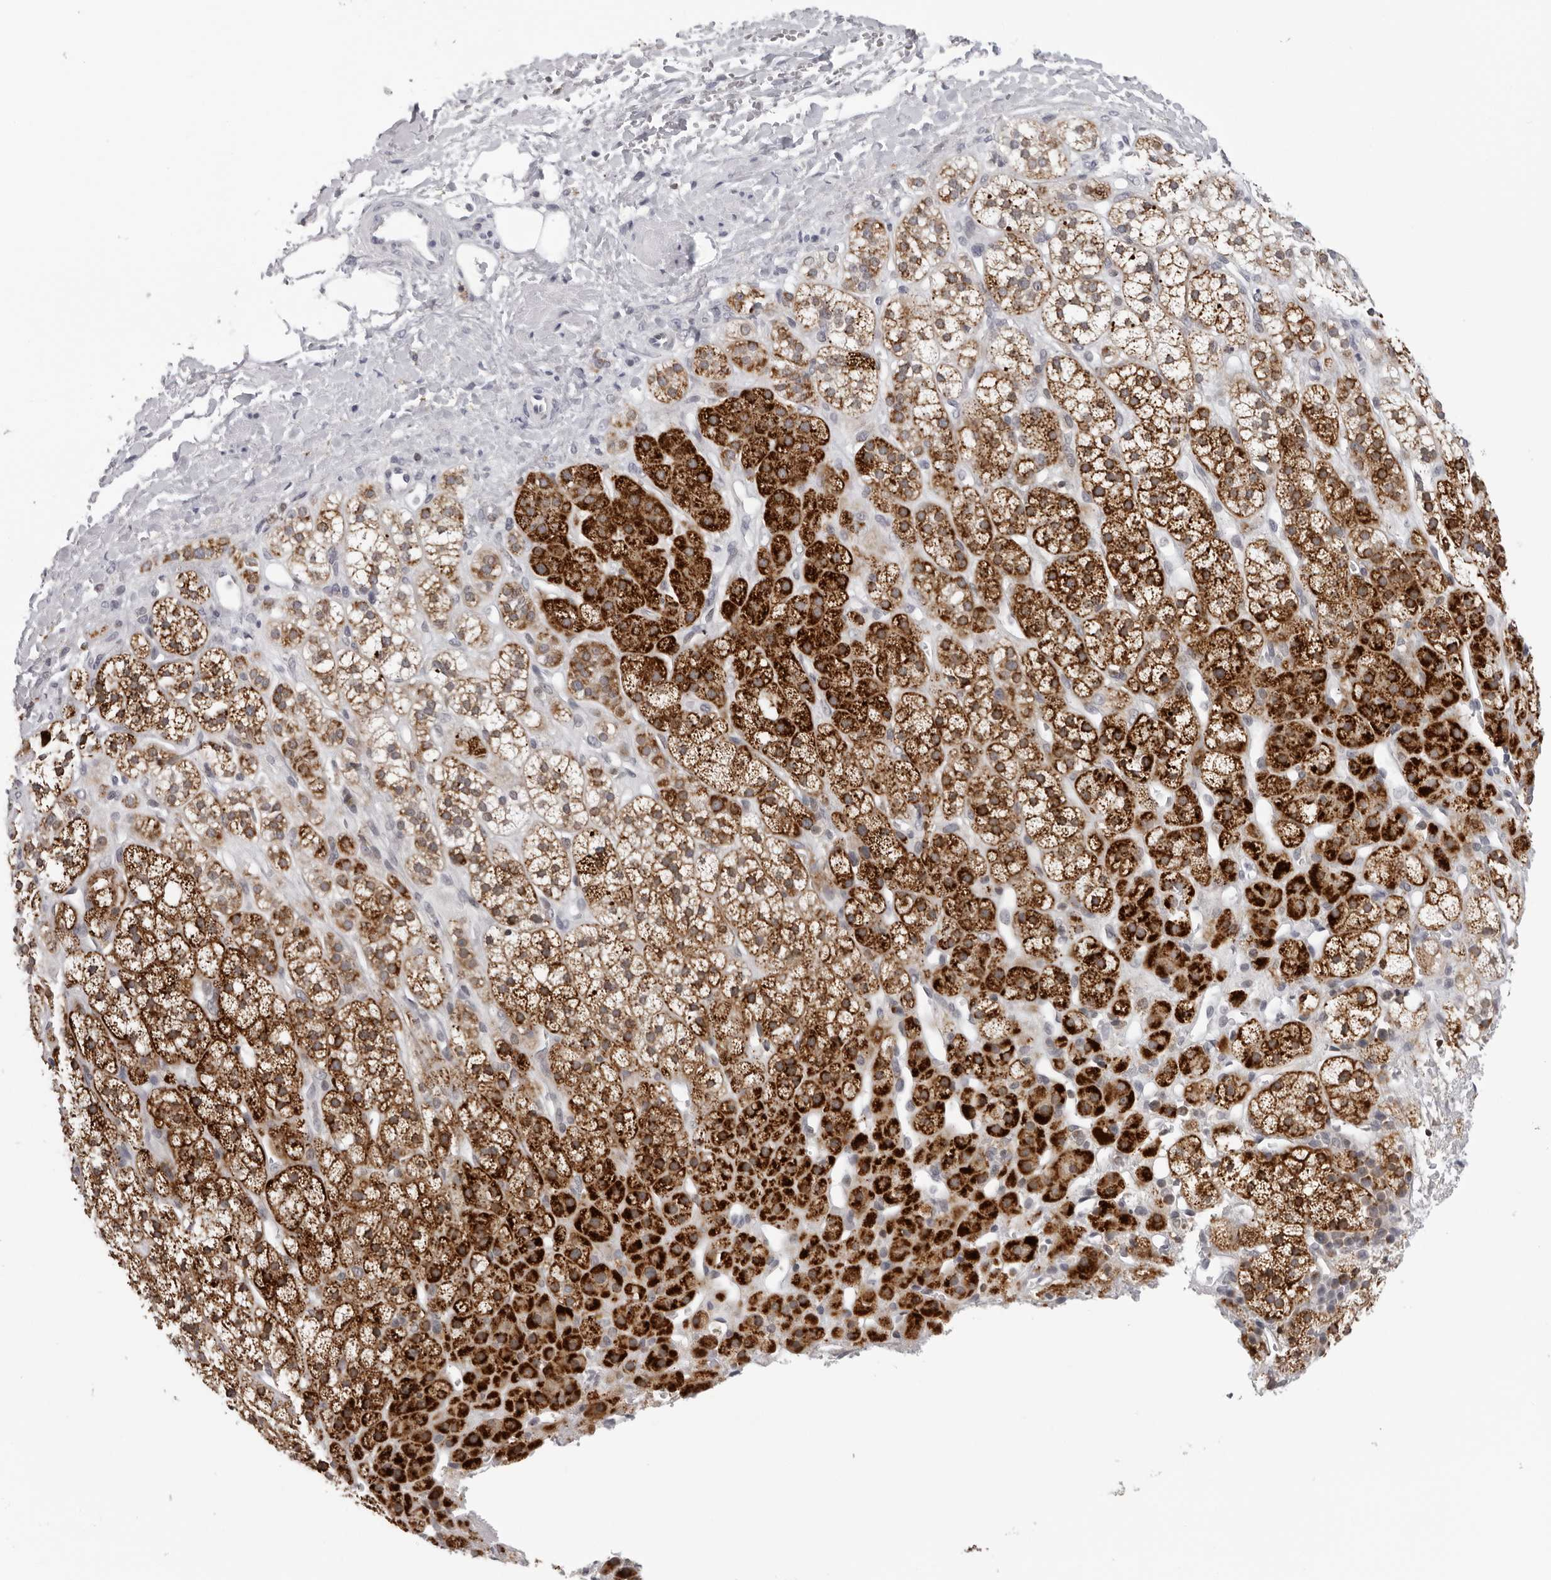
{"staining": {"intensity": "strong", "quantity": ">75%", "location": "cytoplasmic/membranous"}, "tissue": "adrenal gland", "cell_type": "Glandular cells", "image_type": "normal", "snomed": [{"axis": "morphology", "description": "Normal tissue, NOS"}, {"axis": "topography", "description": "Adrenal gland"}], "caption": "Immunohistochemistry (IHC) staining of normal adrenal gland, which displays high levels of strong cytoplasmic/membranous expression in about >75% of glandular cells indicating strong cytoplasmic/membranous protein positivity. The staining was performed using DAB (brown) for protein detection and nuclei were counterstained in hematoxylin (blue).", "gene": "CPT2", "patient": {"sex": "male", "age": 56}}